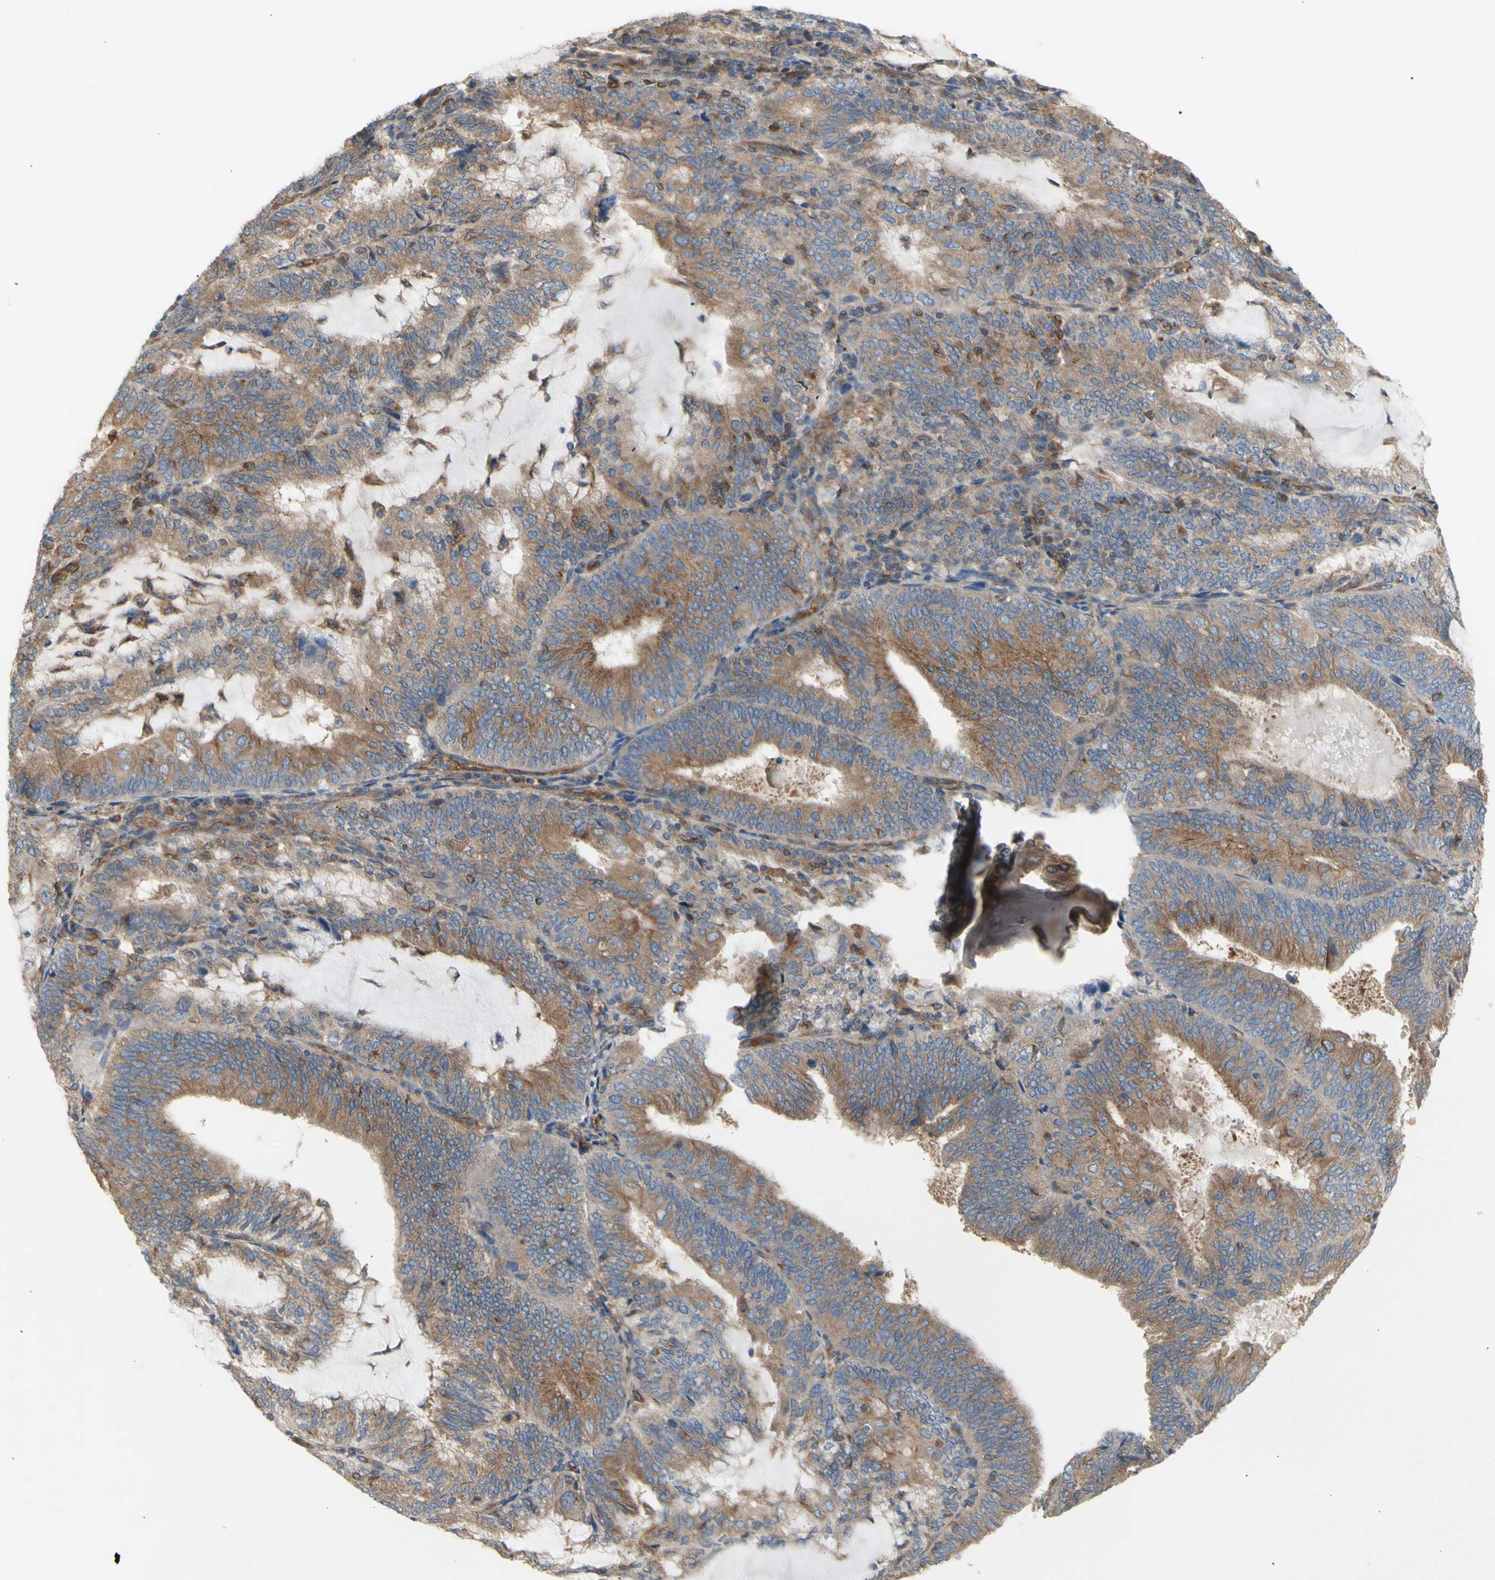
{"staining": {"intensity": "moderate", "quantity": ">75%", "location": "cytoplasmic/membranous"}, "tissue": "endometrial cancer", "cell_type": "Tumor cells", "image_type": "cancer", "snomed": [{"axis": "morphology", "description": "Adenocarcinoma, NOS"}, {"axis": "topography", "description": "Endometrium"}], "caption": "DAB (3,3'-diaminobenzidine) immunohistochemical staining of endometrial cancer shows moderate cytoplasmic/membranous protein positivity in about >75% of tumor cells.", "gene": "KLC1", "patient": {"sex": "female", "age": 81}}